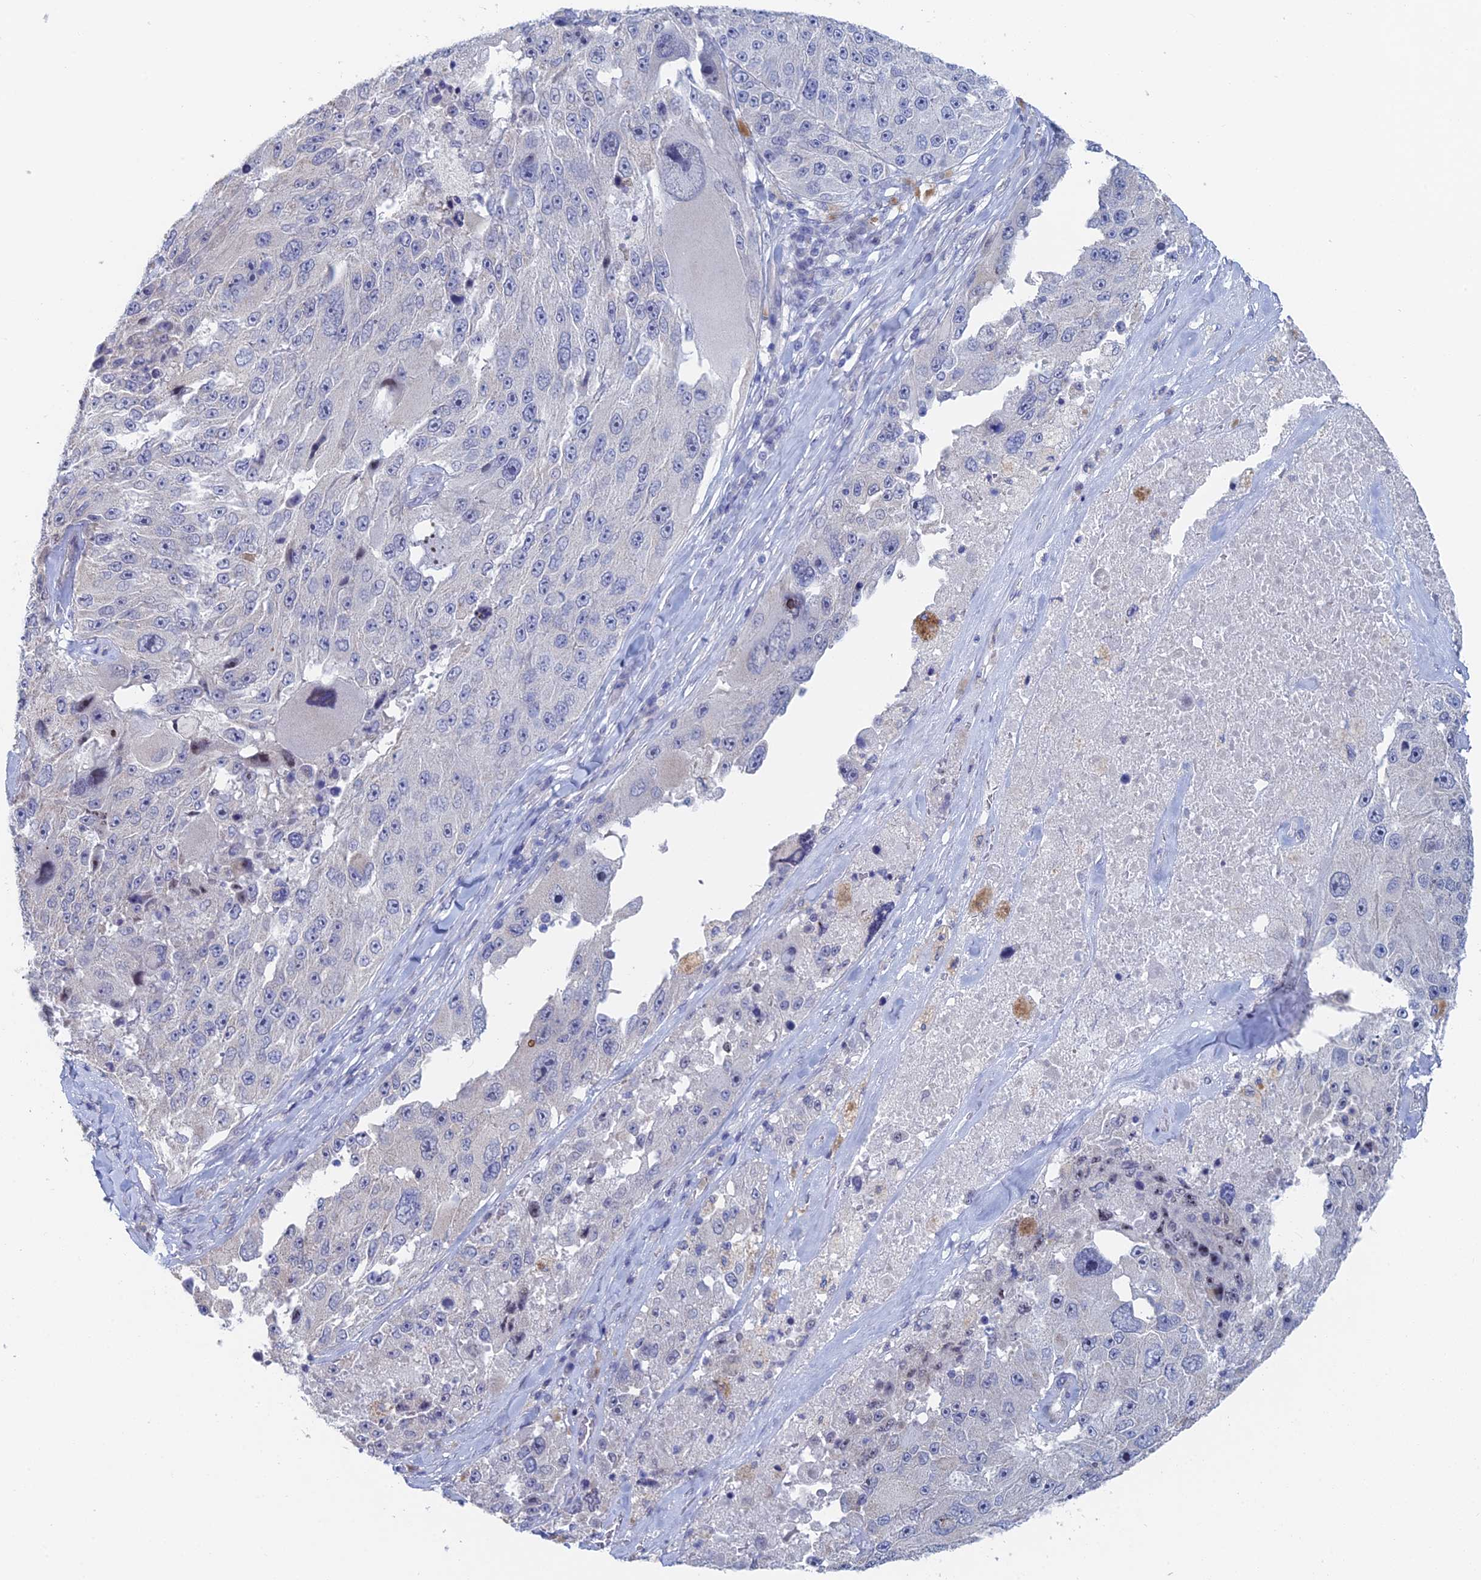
{"staining": {"intensity": "negative", "quantity": "none", "location": "none"}, "tissue": "melanoma", "cell_type": "Tumor cells", "image_type": "cancer", "snomed": [{"axis": "morphology", "description": "Malignant melanoma, Metastatic site"}, {"axis": "topography", "description": "Lymph node"}], "caption": "An IHC histopathology image of malignant melanoma (metastatic site) is shown. There is no staining in tumor cells of malignant melanoma (metastatic site).", "gene": "GMNC", "patient": {"sex": "male", "age": 62}}